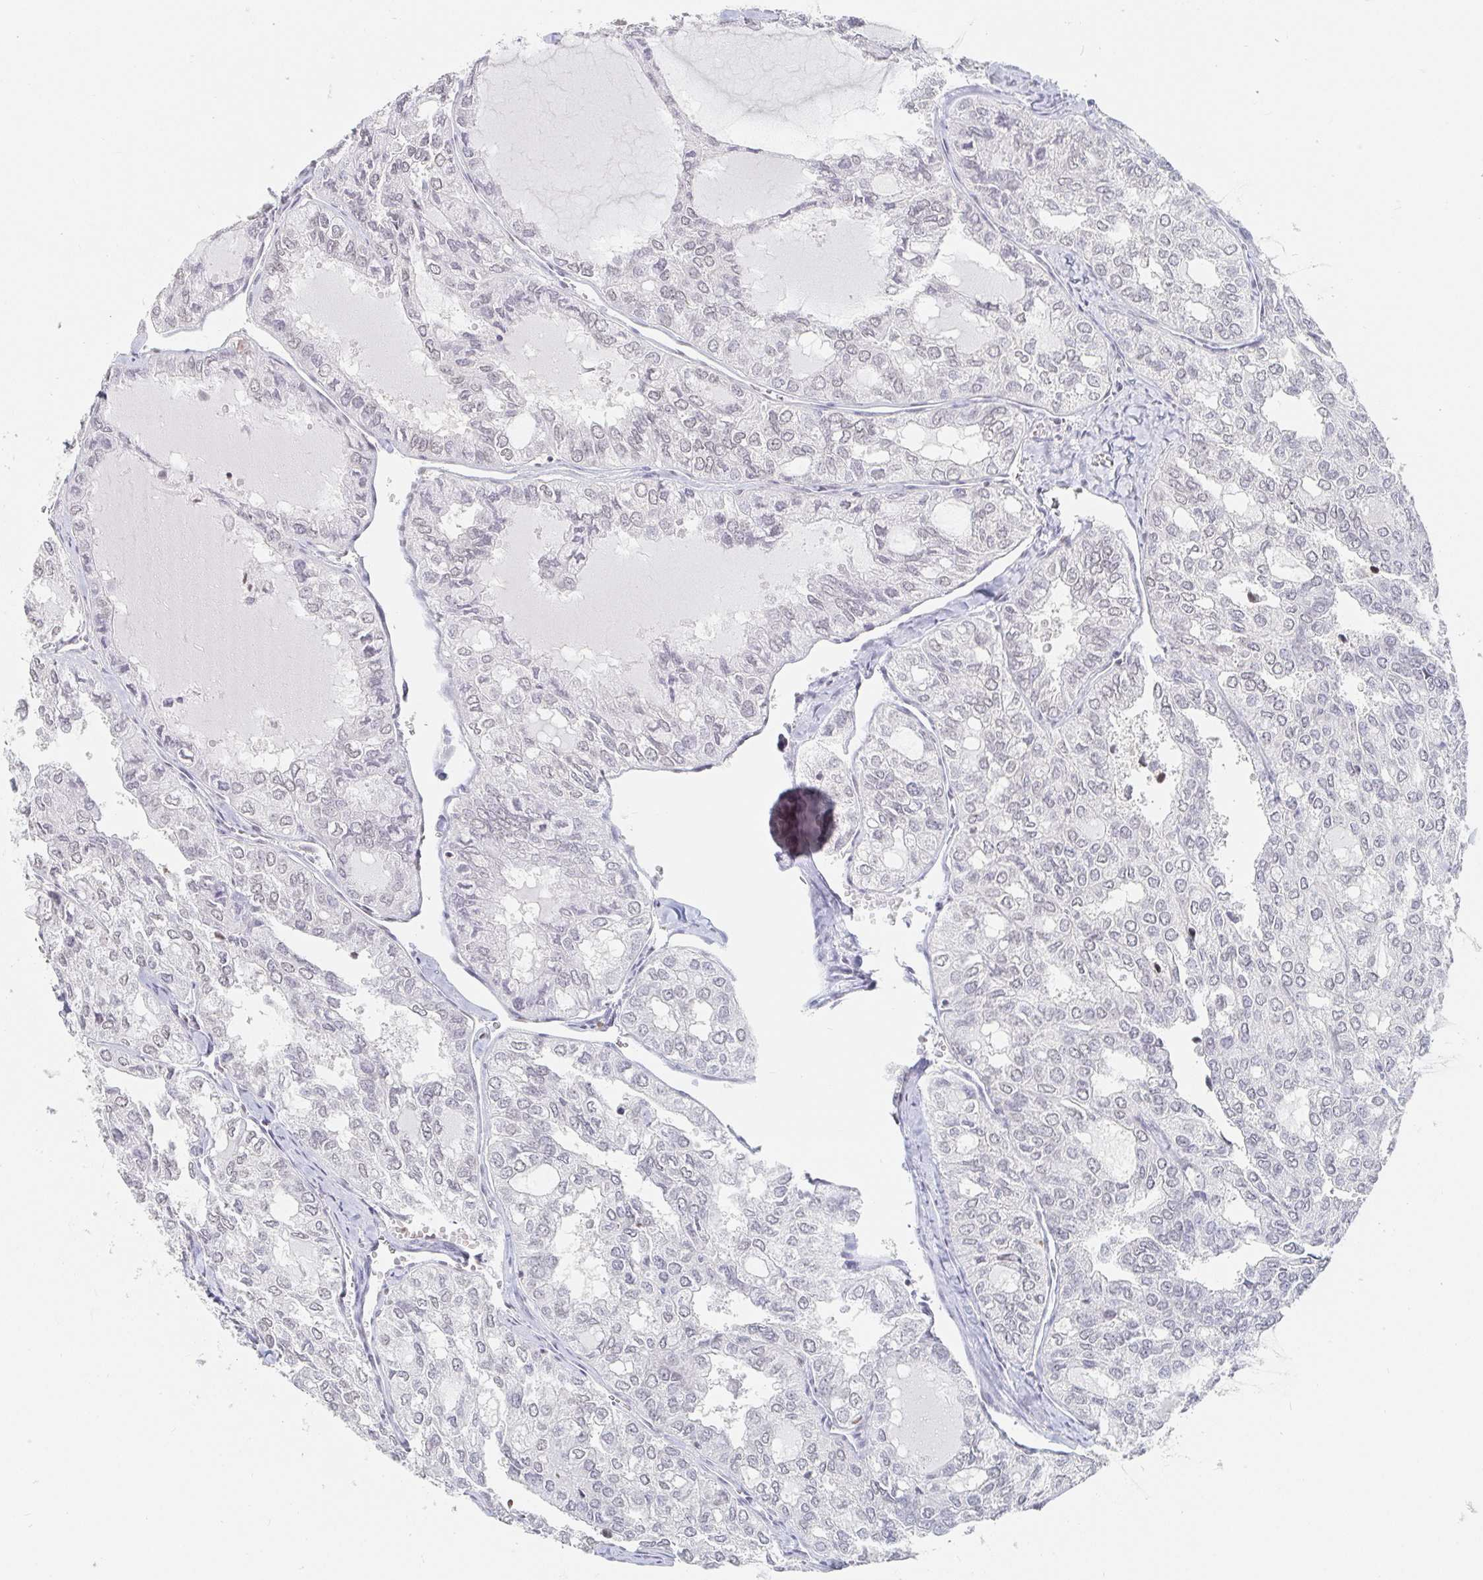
{"staining": {"intensity": "weak", "quantity": "<25%", "location": "nuclear"}, "tissue": "thyroid cancer", "cell_type": "Tumor cells", "image_type": "cancer", "snomed": [{"axis": "morphology", "description": "Follicular adenoma carcinoma, NOS"}, {"axis": "topography", "description": "Thyroid gland"}], "caption": "Immunohistochemistry (IHC) of human thyroid cancer demonstrates no expression in tumor cells. Brightfield microscopy of immunohistochemistry stained with DAB (3,3'-diaminobenzidine) (brown) and hematoxylin (blue), captured at high magnification.", "gene": "NME9", "patient": {"sex": "male", "age": 75}}